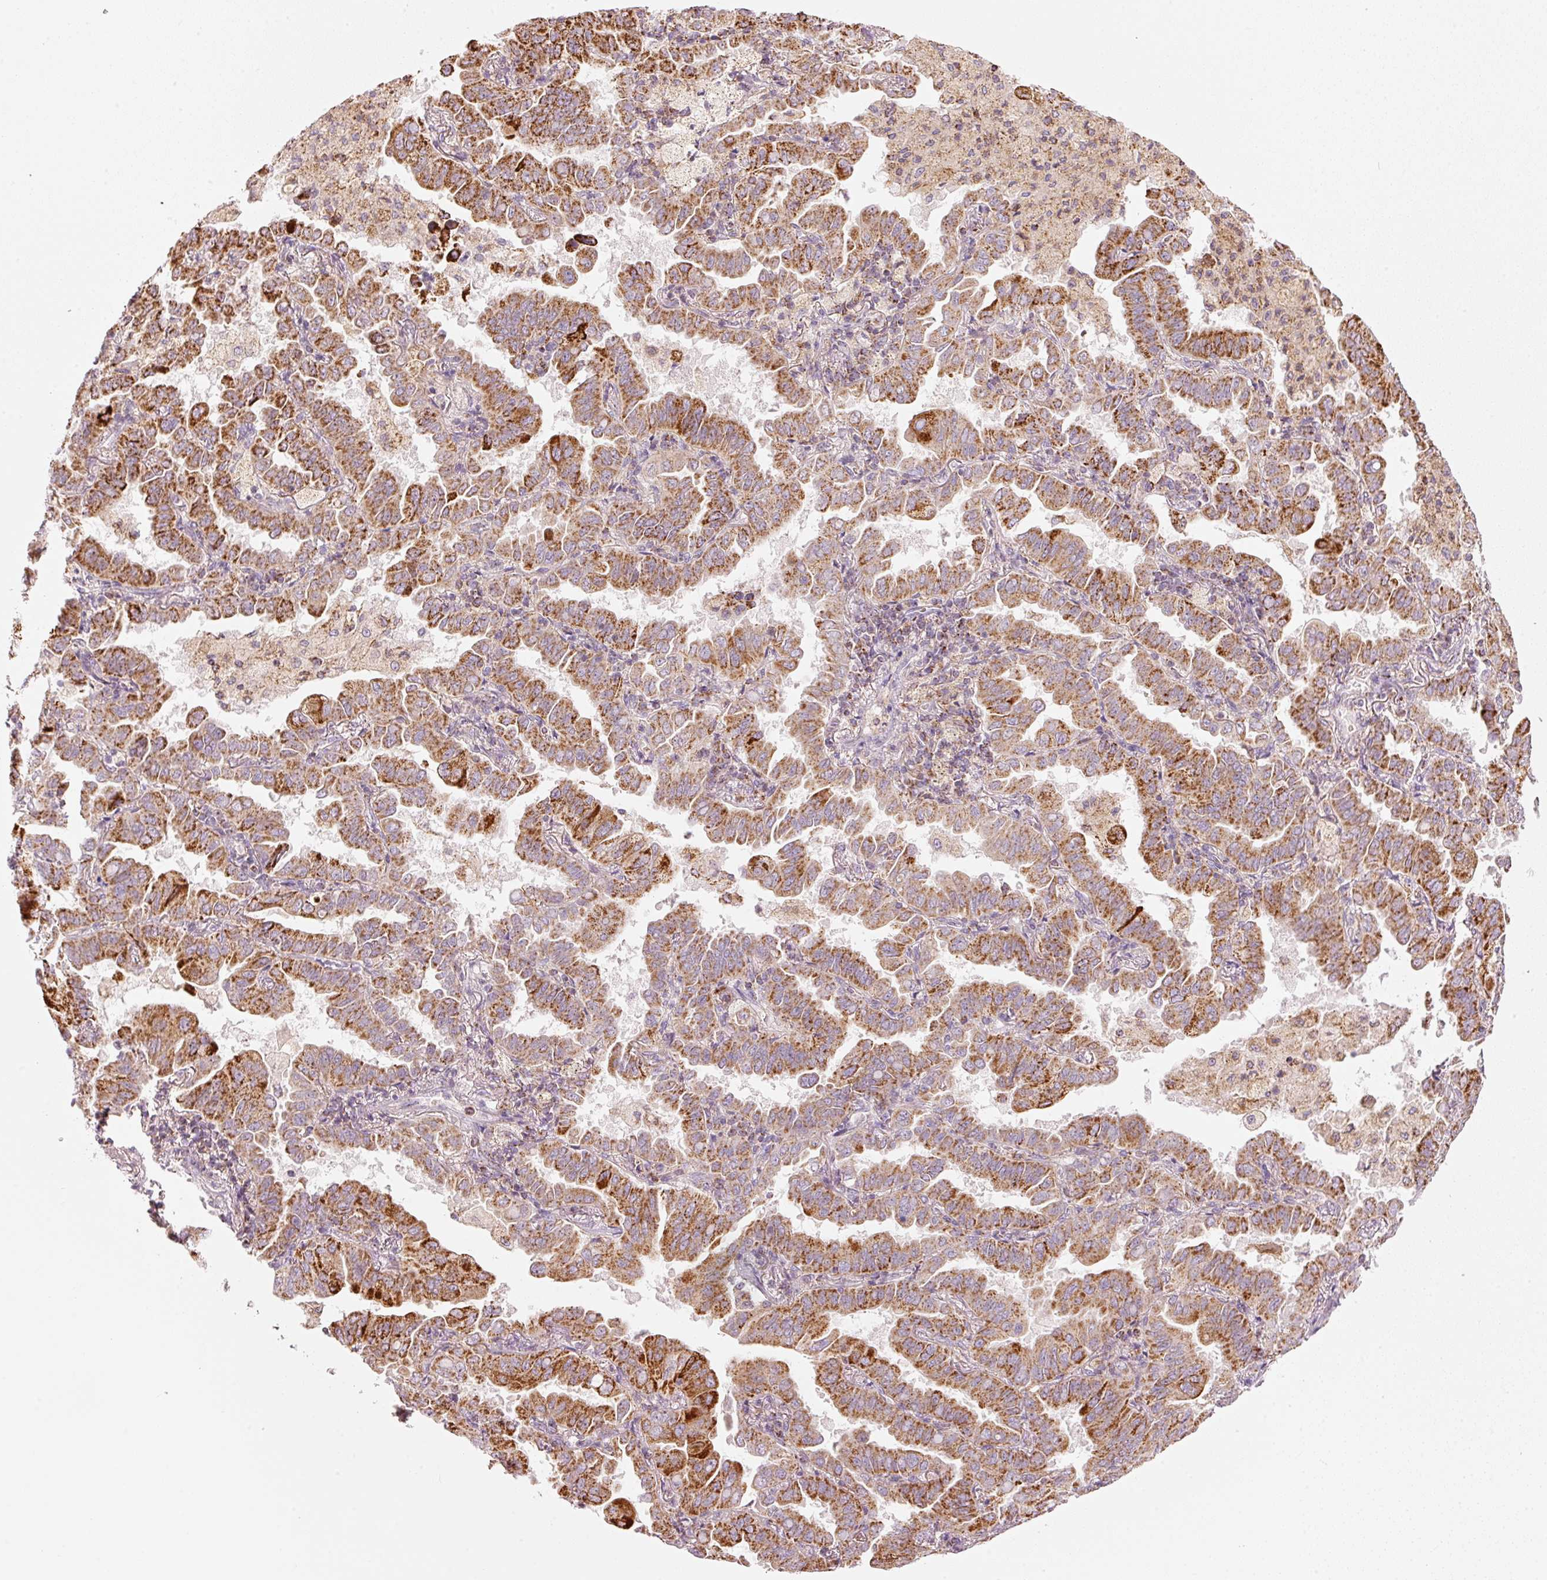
{"staining": {"intensity": "strong", "quantity": ">75%", "location": "cytoplasmic/membranous"}, "tissue": "lung cancer", "cell_type": "Tumor cells", "image_type": "cancer", "snomed": [{"axis": "morphology", "description": "Adenocarcinoma, NOS"}, {"axis": "topography", "description": "Lung"}], "caption": "Lung adenocarcinoma stained with a protein marker reveals strong staining in tumor cells.", "gene": "C17orf98", "patient": {"sex": "male", "age": 64}}